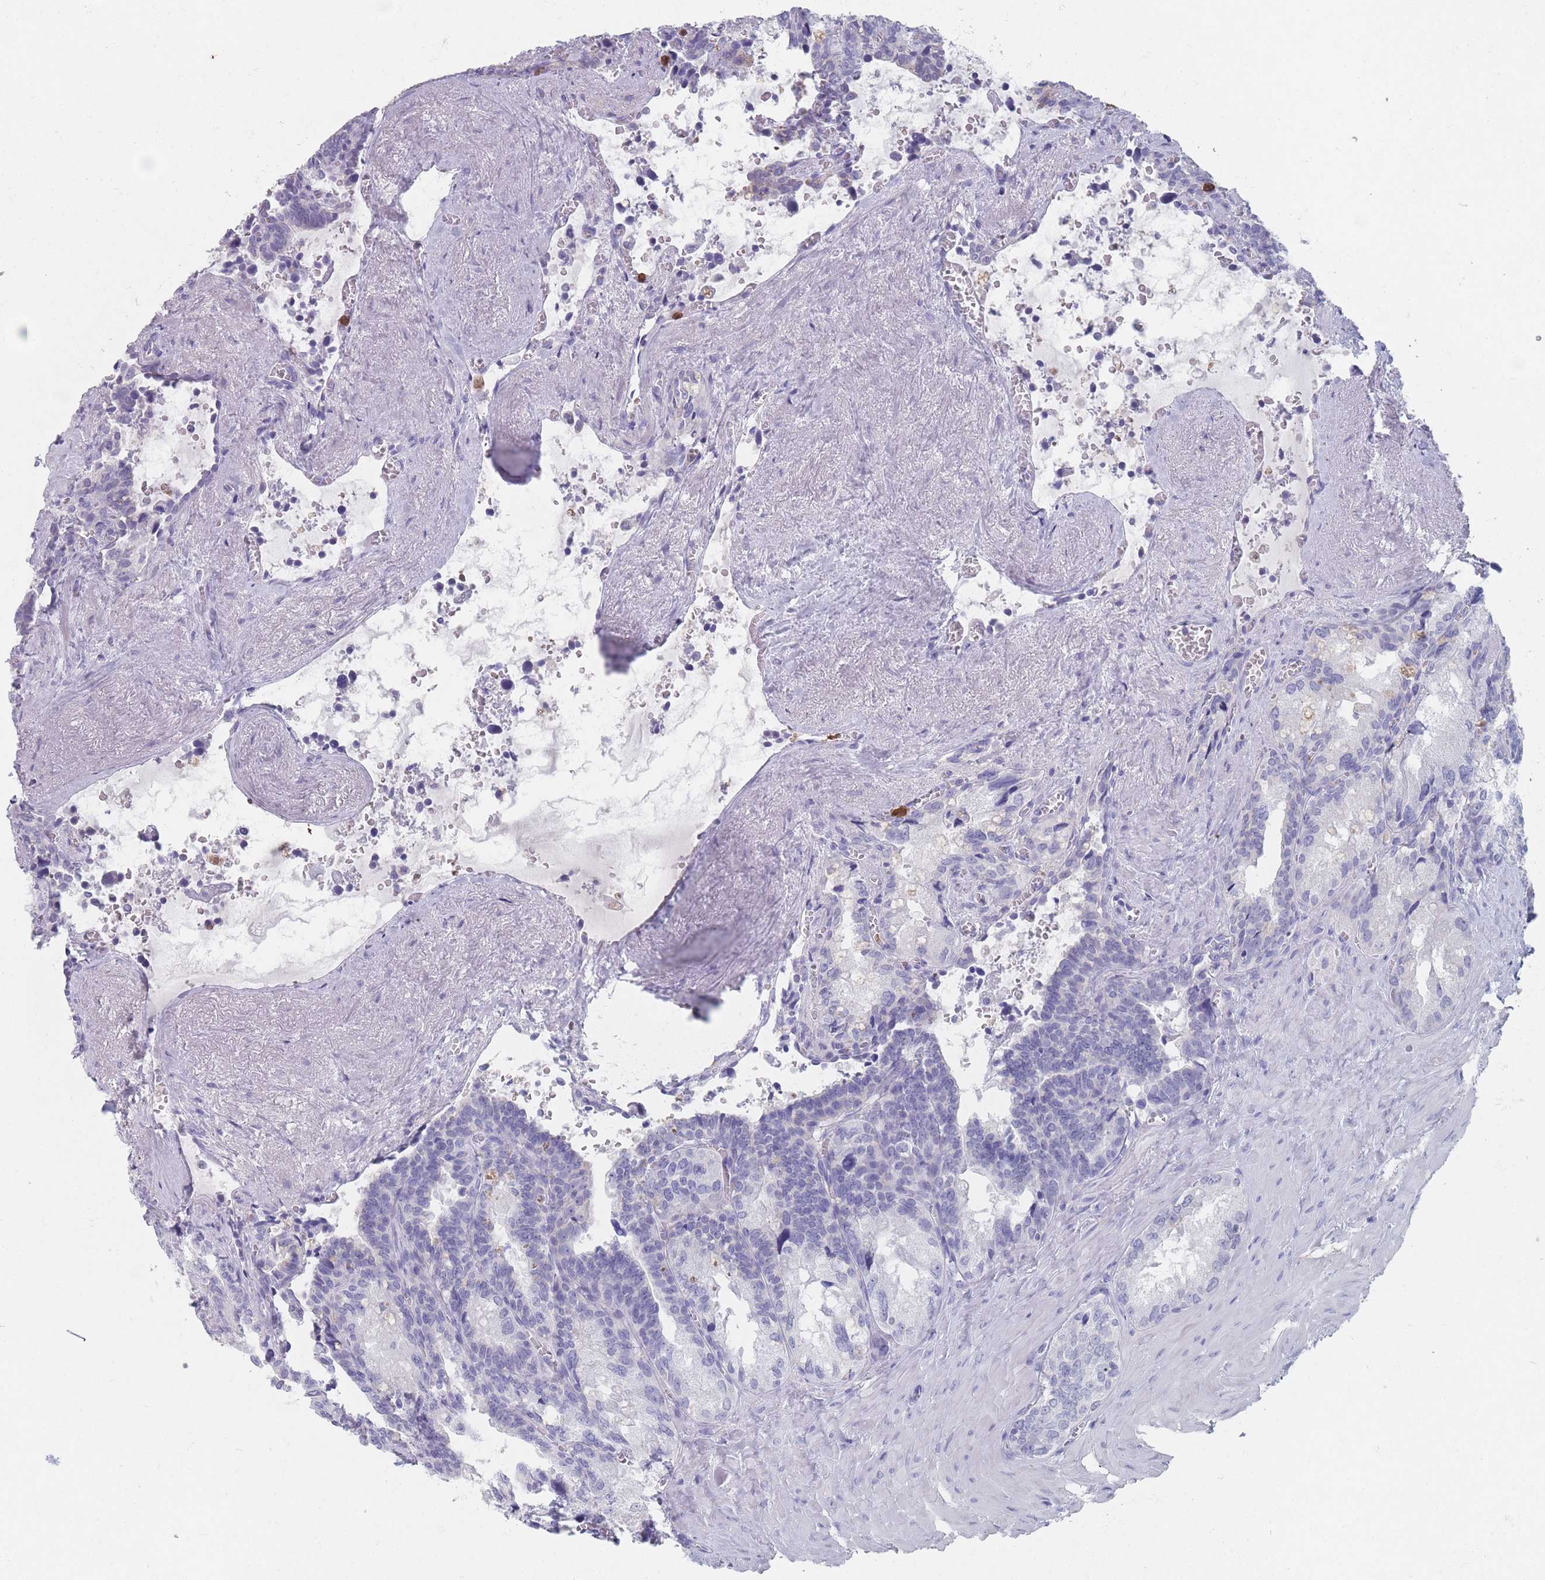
{"staining": {"intensity": "negative", "quantity": "none", "location": "none"}, "tissue": "seminal vesicle", "cell_type": "Glandular cells", "image_type": "normal", "snomed": [{"axis": "morphology", "description": "Normal tissue, NOS"}, {"axis": "topography", "description": "Seminal veicle"}], "caption": "Immunohistochemical staining of benign seminal vesicle reveals no significant expression in glandular cells.", "gene": "ATP1A3", "patient": {"sex": "male", "age": 68}}